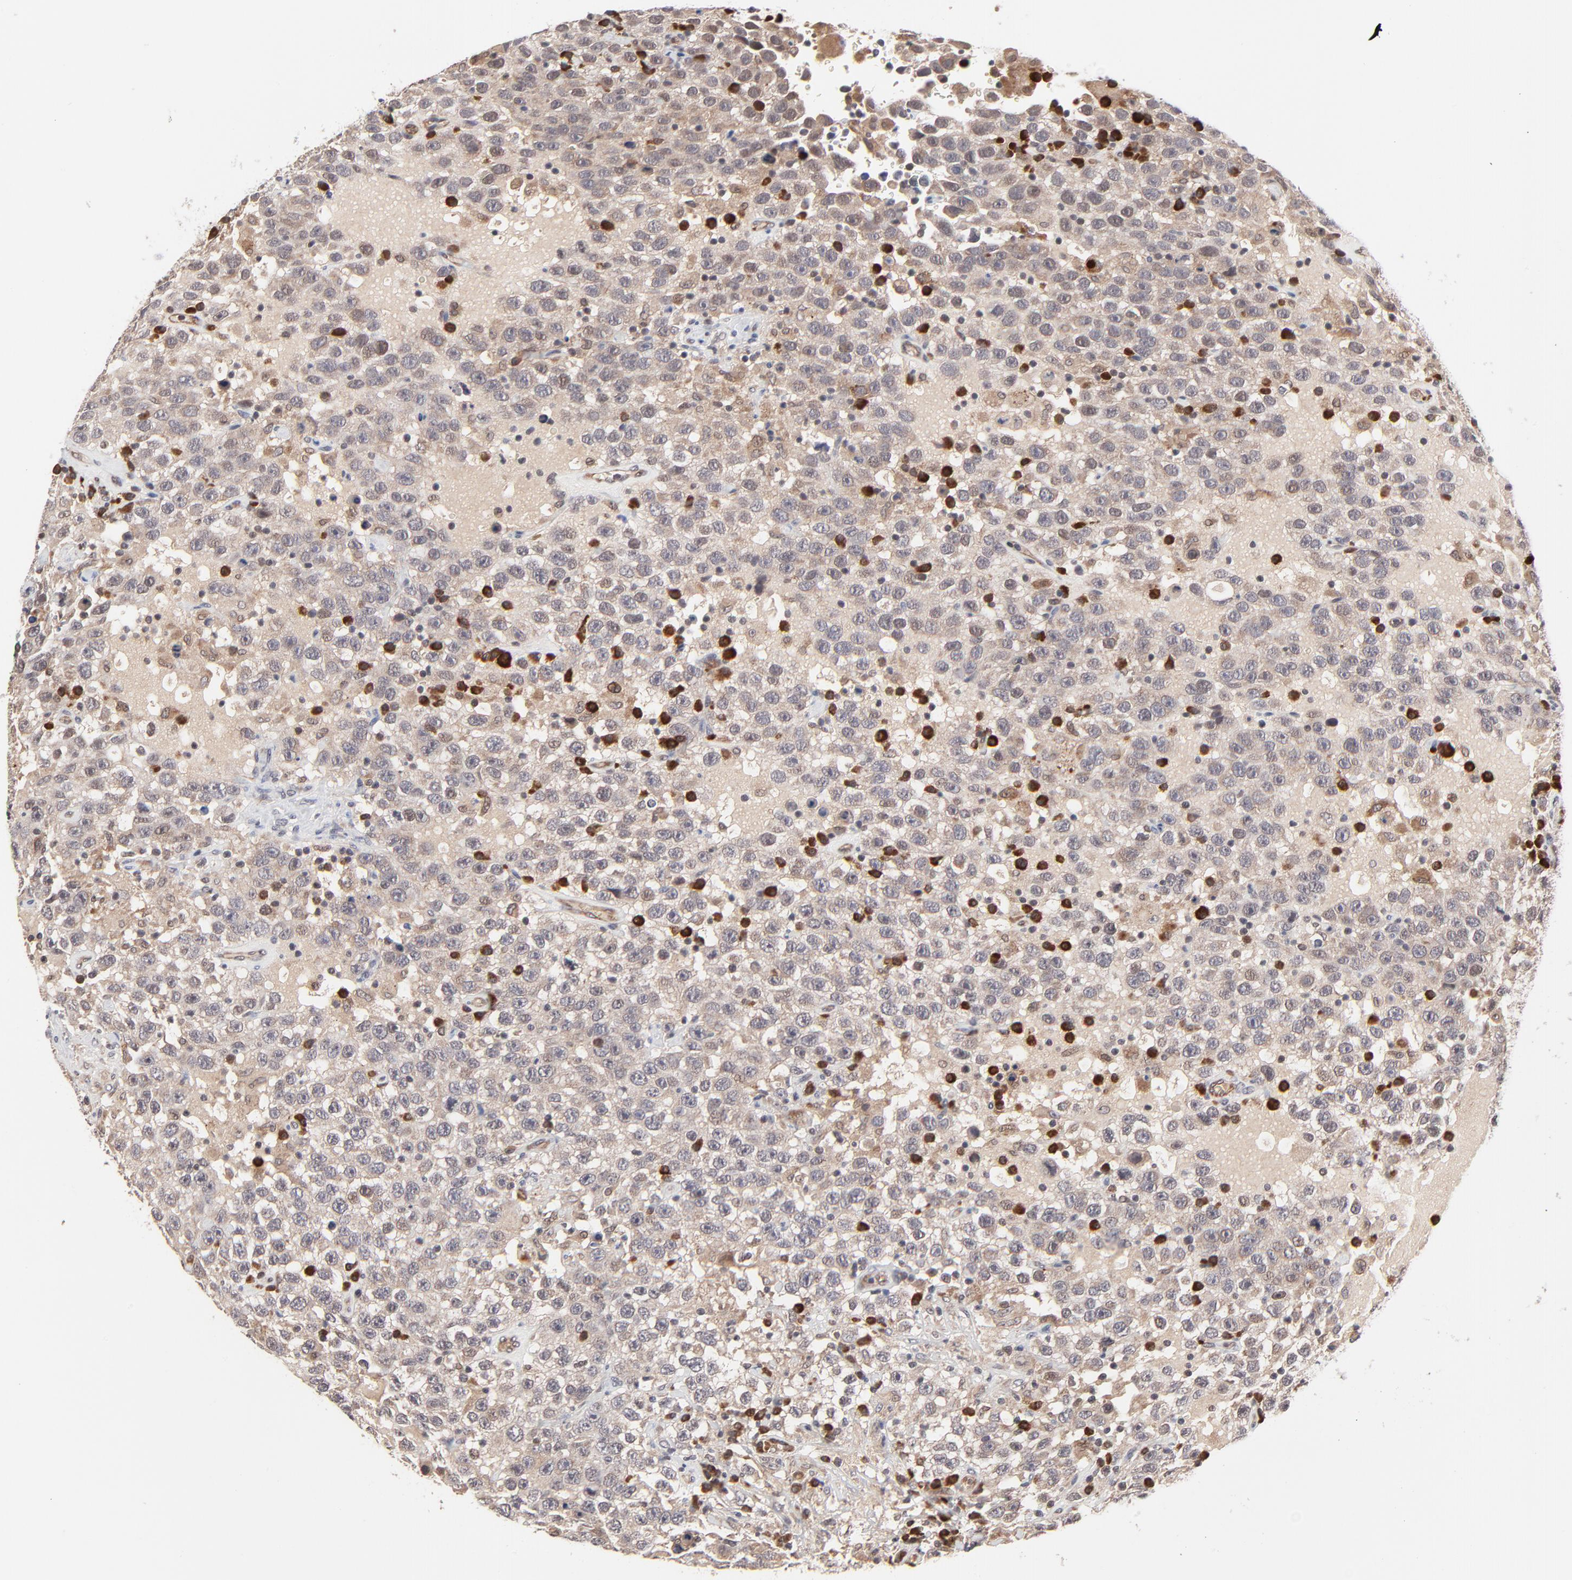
{"staining": {"intensity": "weak", "quantity": "25%-75%", "location": "cytoplasmic/membranous"}, "tissue": "testis cancer", "cell_type": "Tumor cells", "image_type": "cancer", "snomed": [{"axis": "morphology", "description": "Seminoma, NOS"}, {"axis": "topography", "description": "Testis"}], "caption": "Immunohistochemistry (IHC) photomicrograph of testis seminoma stained for a protein (brown), which exhibits low levels of weak cytoplasmic/membranous positivity in approximately 25%-75% of tumor cells.", "gene": "CASP10", "patient": {"sex": "male", "age": 41}}